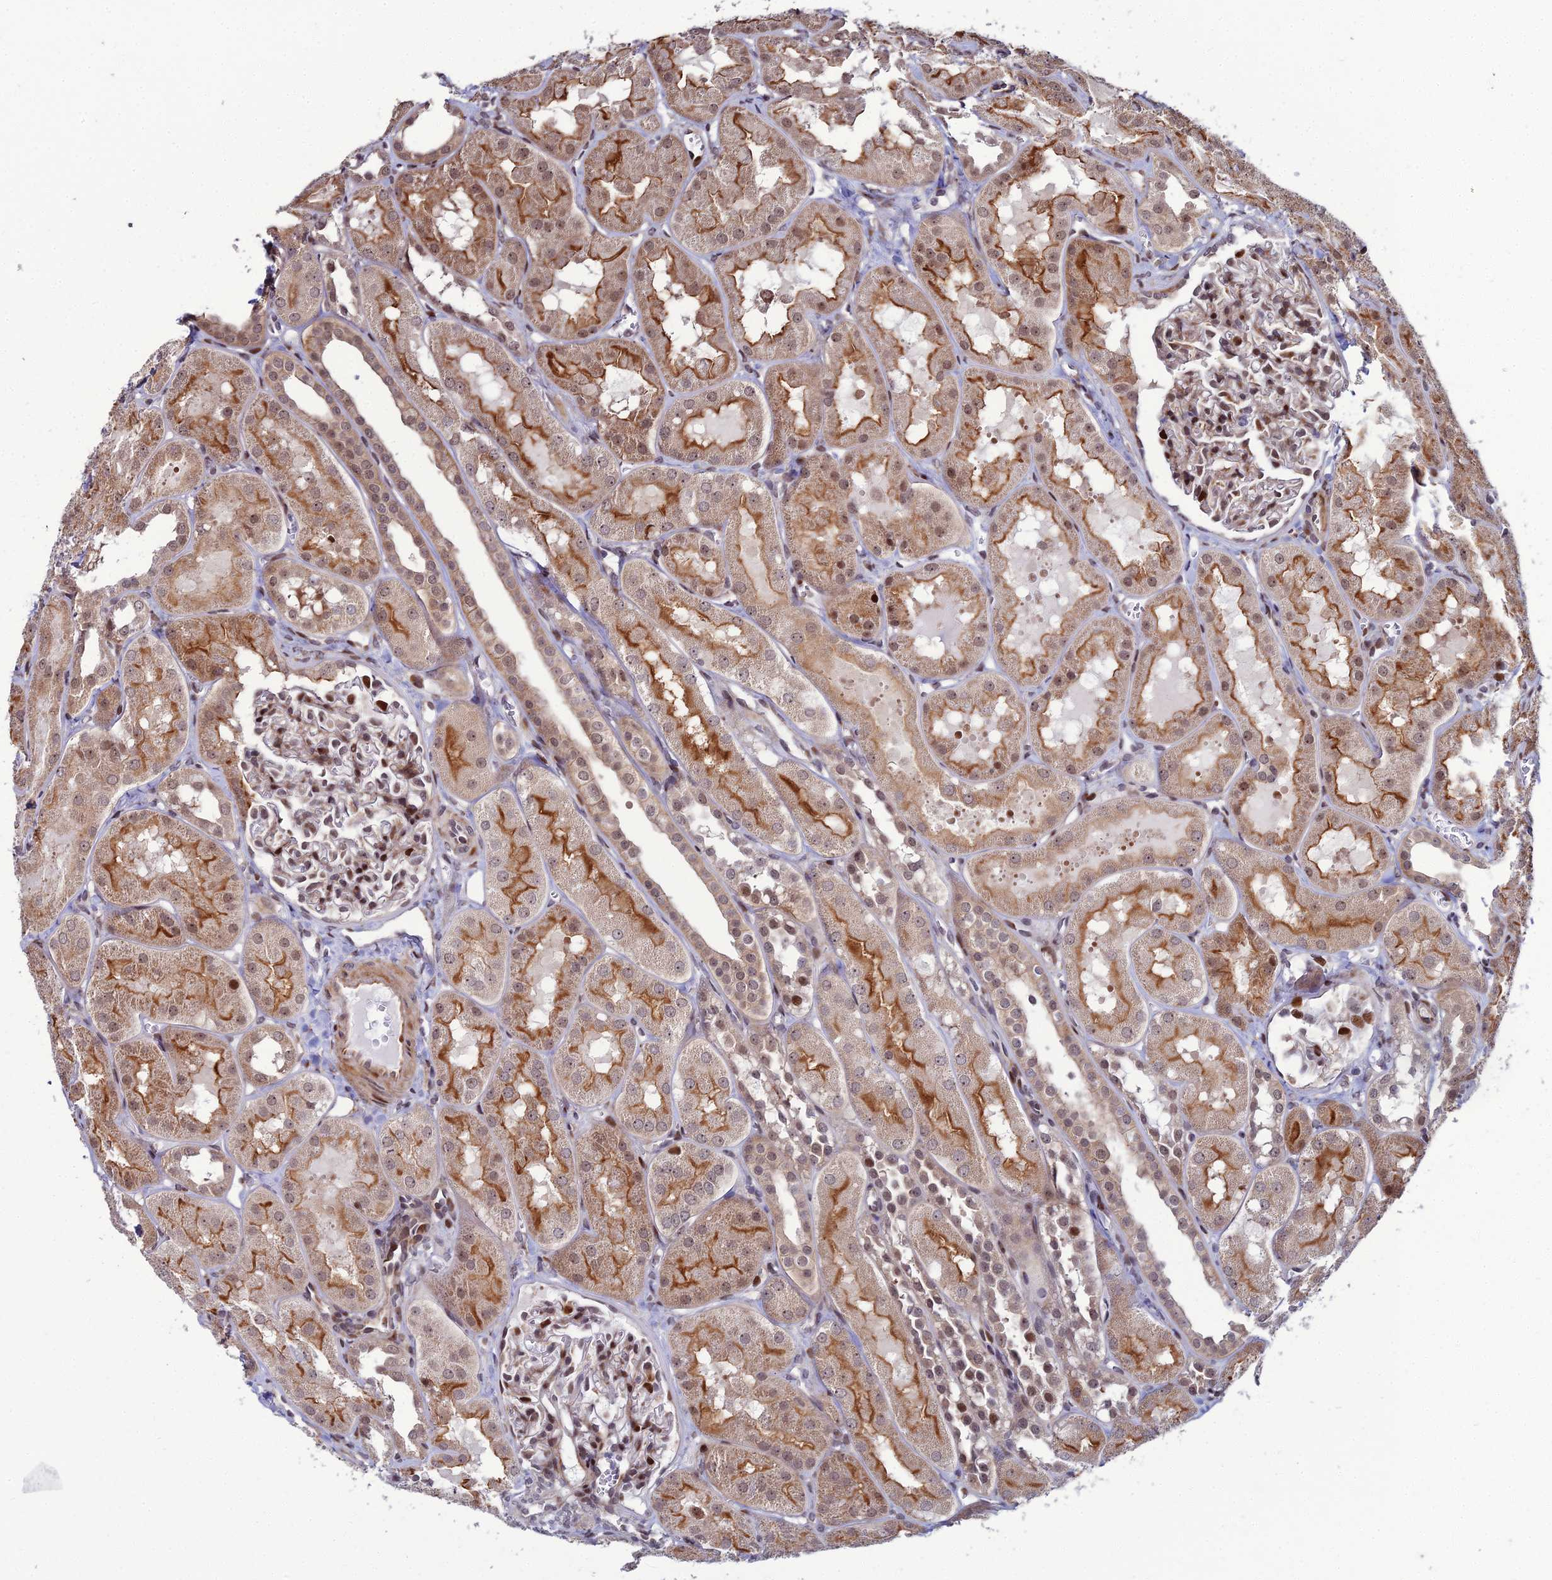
{"staining": {"intensity": "strong", "quantity": "25%-75%", "location": "nuclear"}, "tissue": "kidney", "cell_type": "Cells in glomeruli", "image_type": "normal", "snomed": [{"axis": "morphology", "description": "Normal tissue, NOS"}, {"axis": "topography", "description": "Kidney"}, {"axis": "topography", "description": "Urinary bladder"}], "caption": "Protein expression analysis of unremarkable kidney shows strong nuclear staining in approximately 25%-75% of cells in glomeruli.", "gene": "ZNF668", "patient": {"sex": "male", "age": 16}}